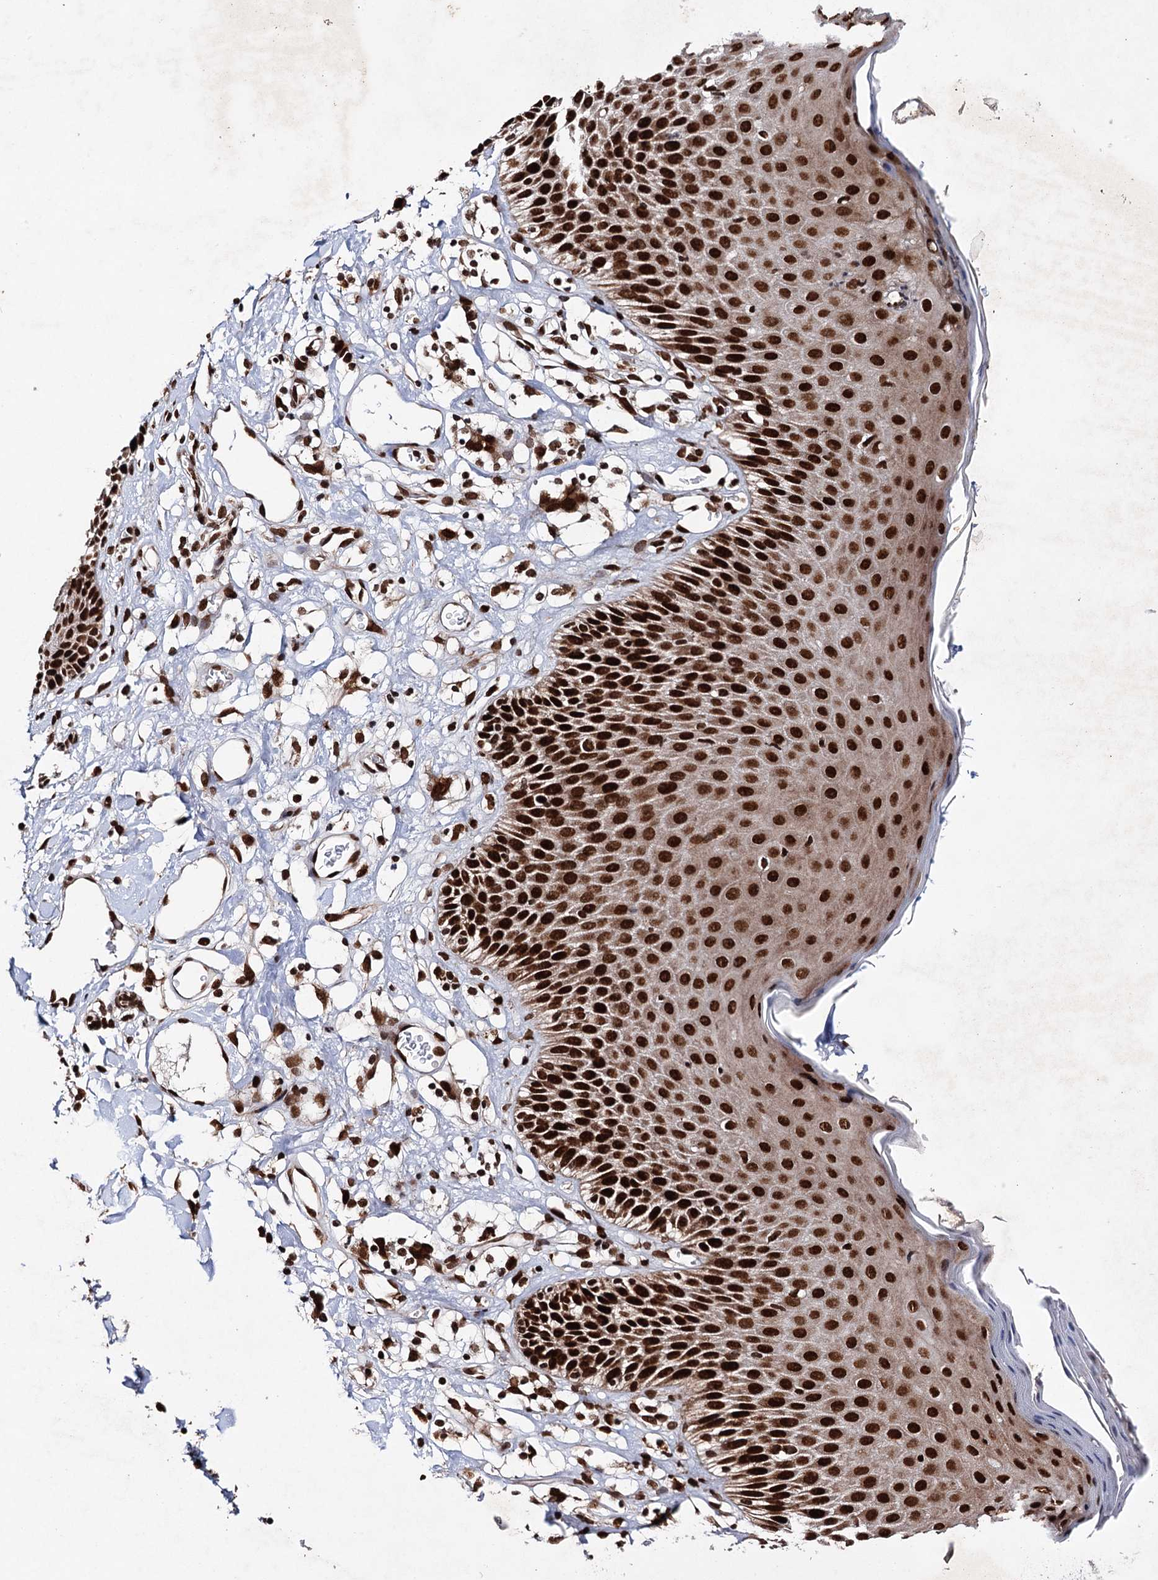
{"staining": {"intensity": "strong", "quantity": ">75%", "location": "nuclear"}, "tissue": "skin", "cell_type": "Epidermal cells", "image_type": "normal", "snomed": [{"axis": "morphology", "description": "Normal tissue, NOS"}, {"axis": "topography", "description": "Vulva"}], "caption": "Strong nuclear protein expression is identified in approximately >75% of epidermal cells in skin. (DAB (3,3'-diaminobenzidine) IHC with brightfield microscopy, high magnification).", "gene": "MATR3", "patient": {"sex": "female", "age": 68}}